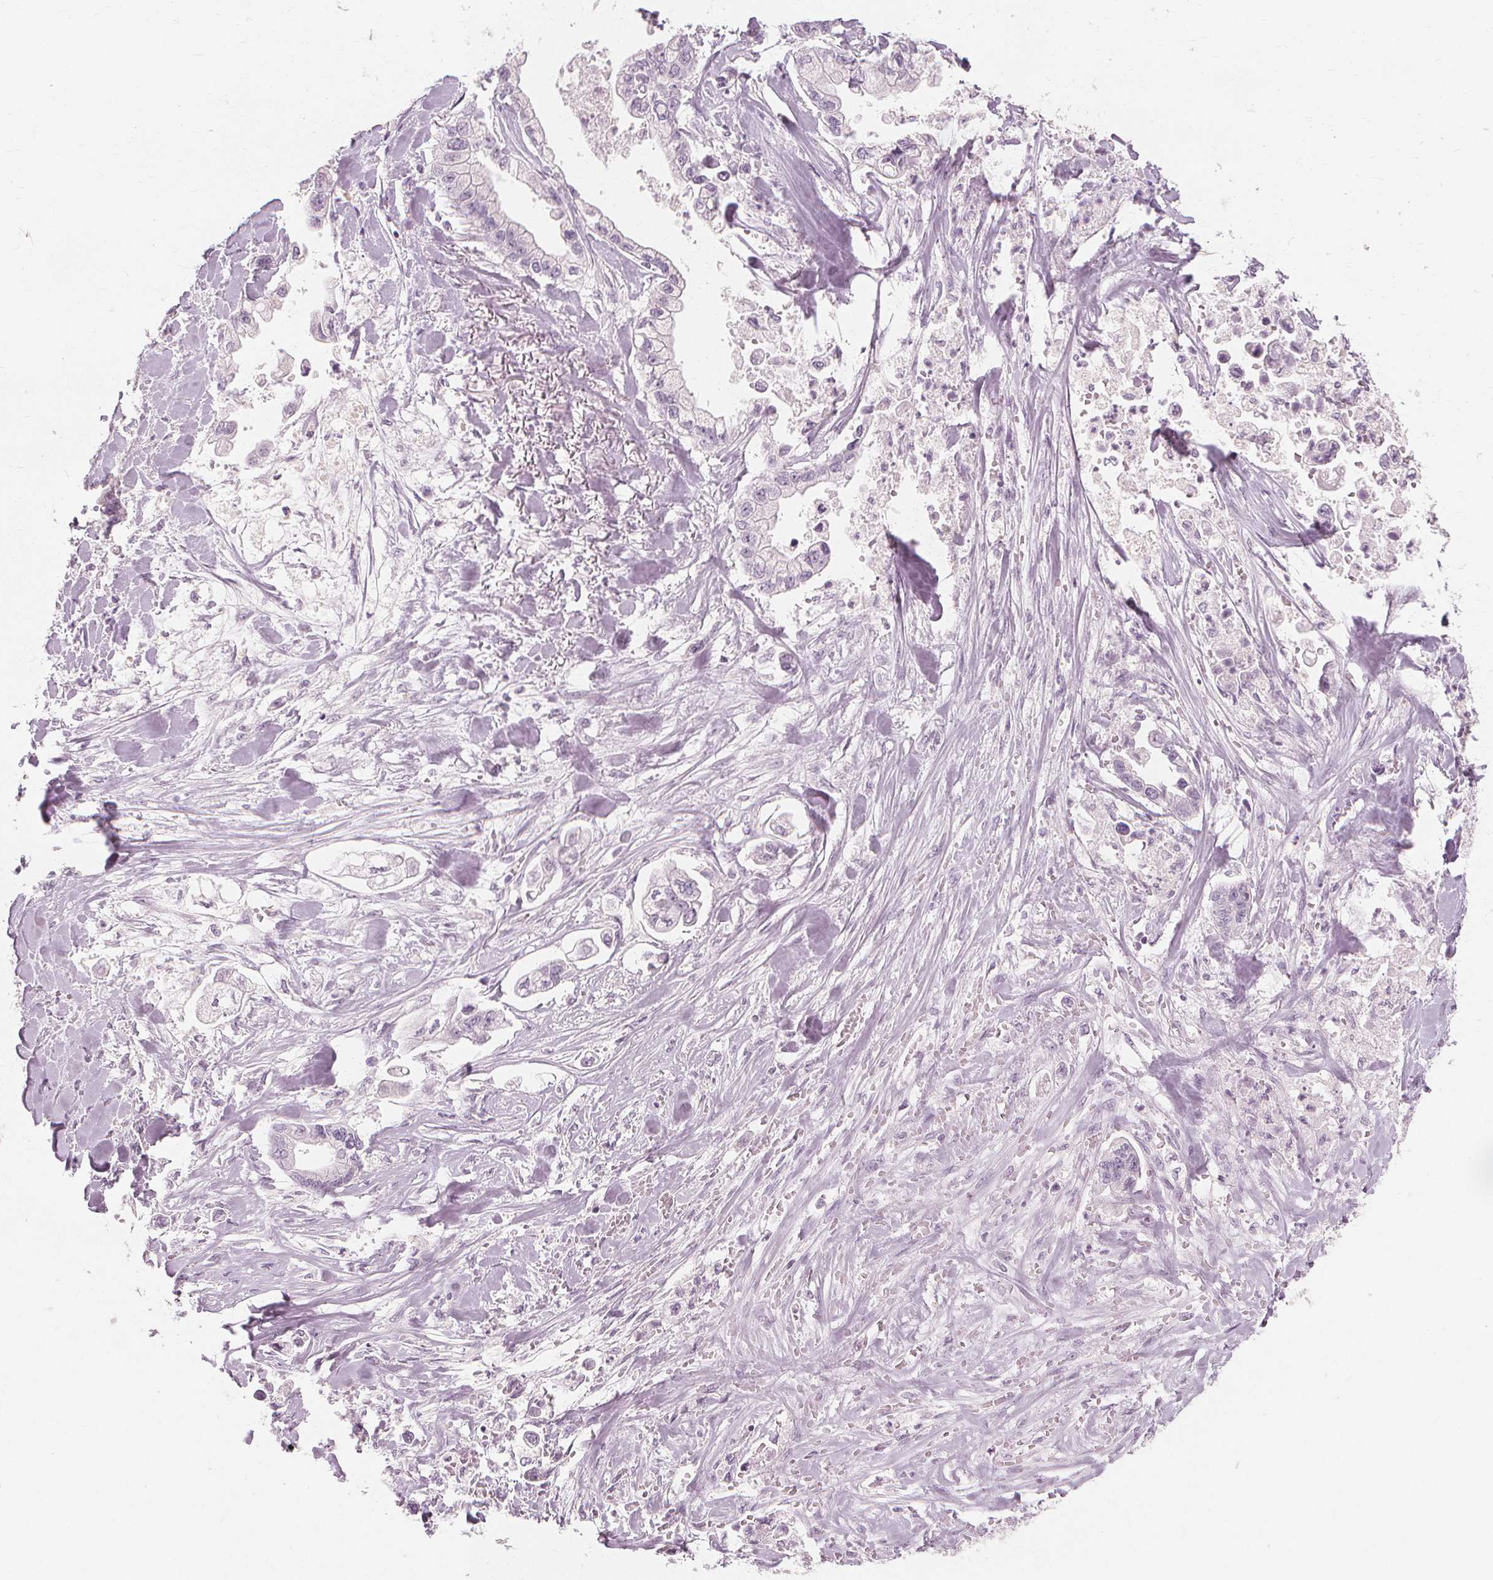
{"staining": {"intensity": "negative", "quantity": "none", "location": "none"}, "tissue": "stomach cancer", "cell_type": "Tumor cells", "image_type": "cancer", "snomed": [{"axis": "morphology", "description": "Adenocarcinoma, NOS"}, {"axis": "topography", "description": "Stomach"}], "caption": "There is no significant staining in tumor cells of stomach cancer (adenocarcinoma).", "gene": "MUC12", "patient": {"sex": "male", "age": 62}}